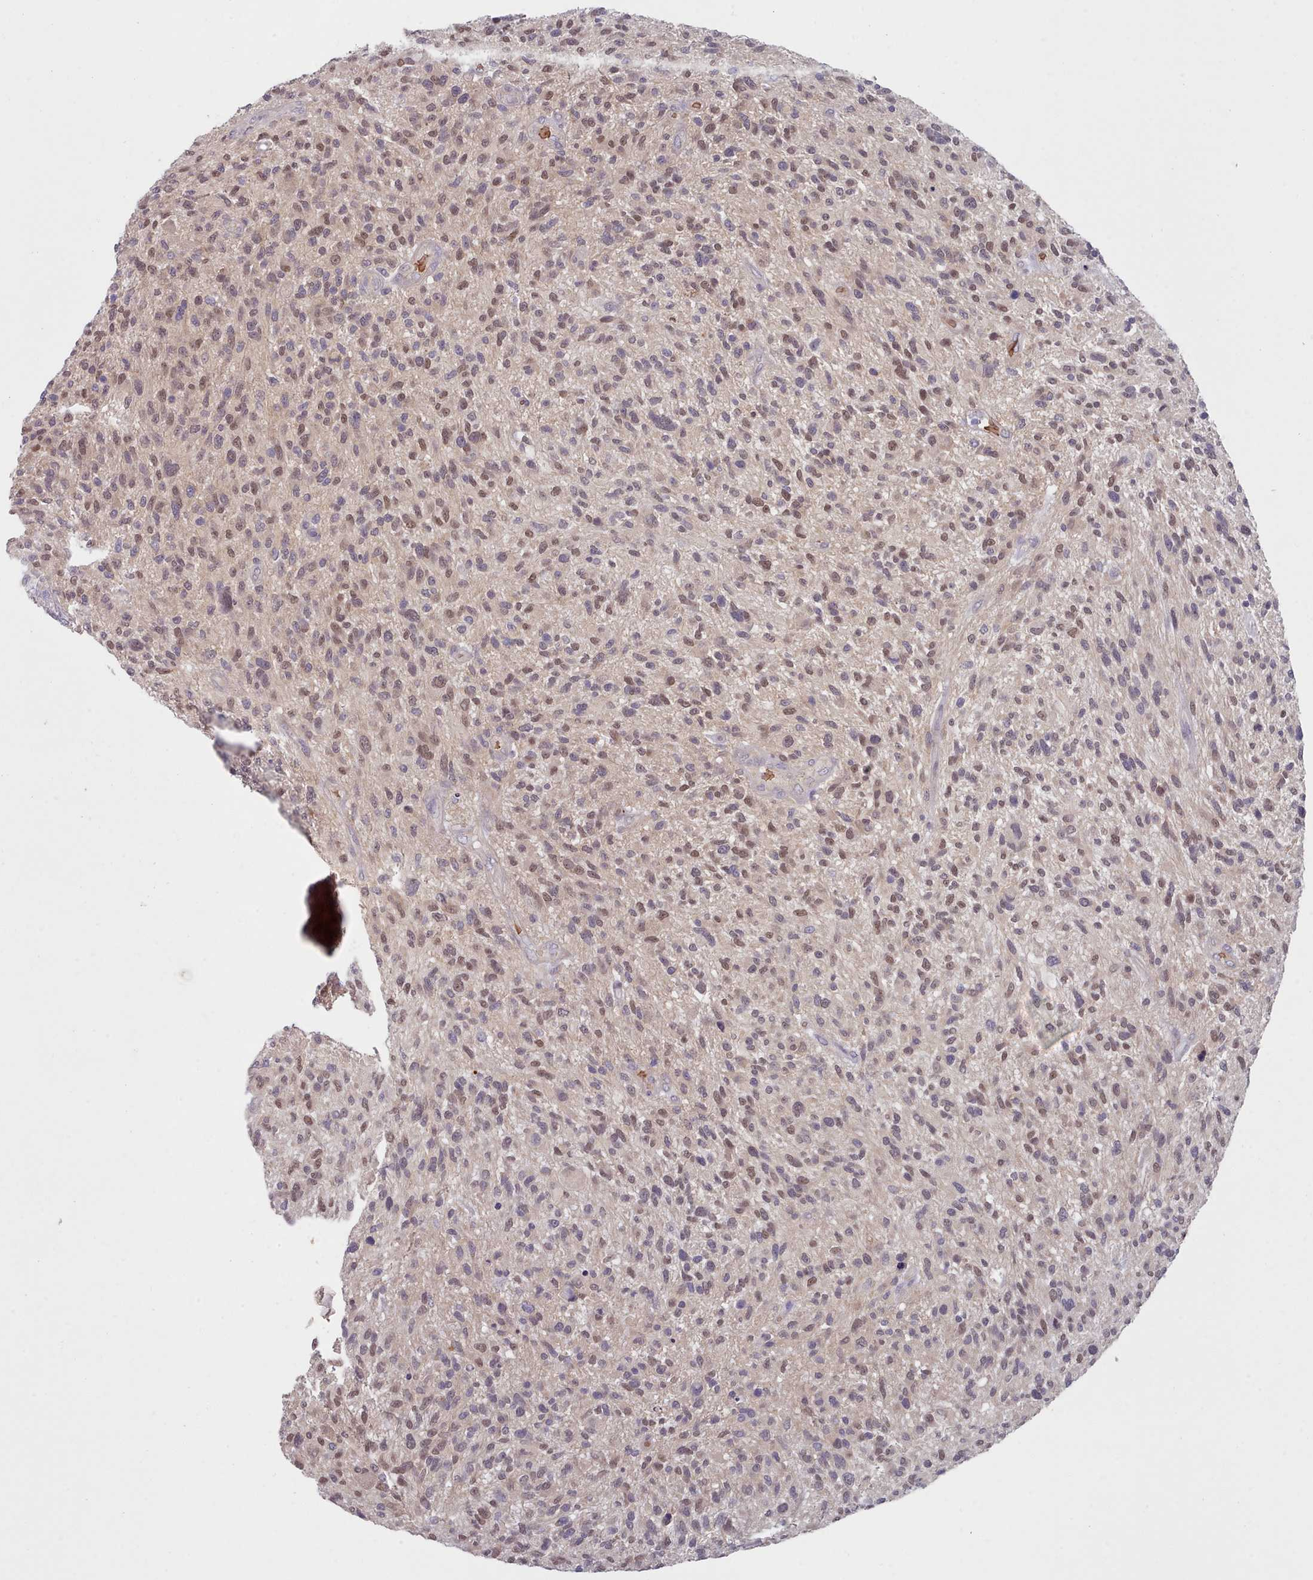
{"staining": {"intensity": "moderate", "quantity": ">75%", "location": "nuclear"}, "tissue": "glioma", "cell_type": "Tumor cells", "image_type": "cancer", "snomed": [{"axis": "morphology", "description": "Glioma, malignant, High grade"}, {"axis": "topography", "description": "Brain"}], "caption": "Human malignant glioma (high-grade) stained for a protein (brown) displays moderate nuclear positive positivity in about >75% of tumor cells.", "gene": "CLNS1A", "patient": {"sex": "male", "age": 47}}